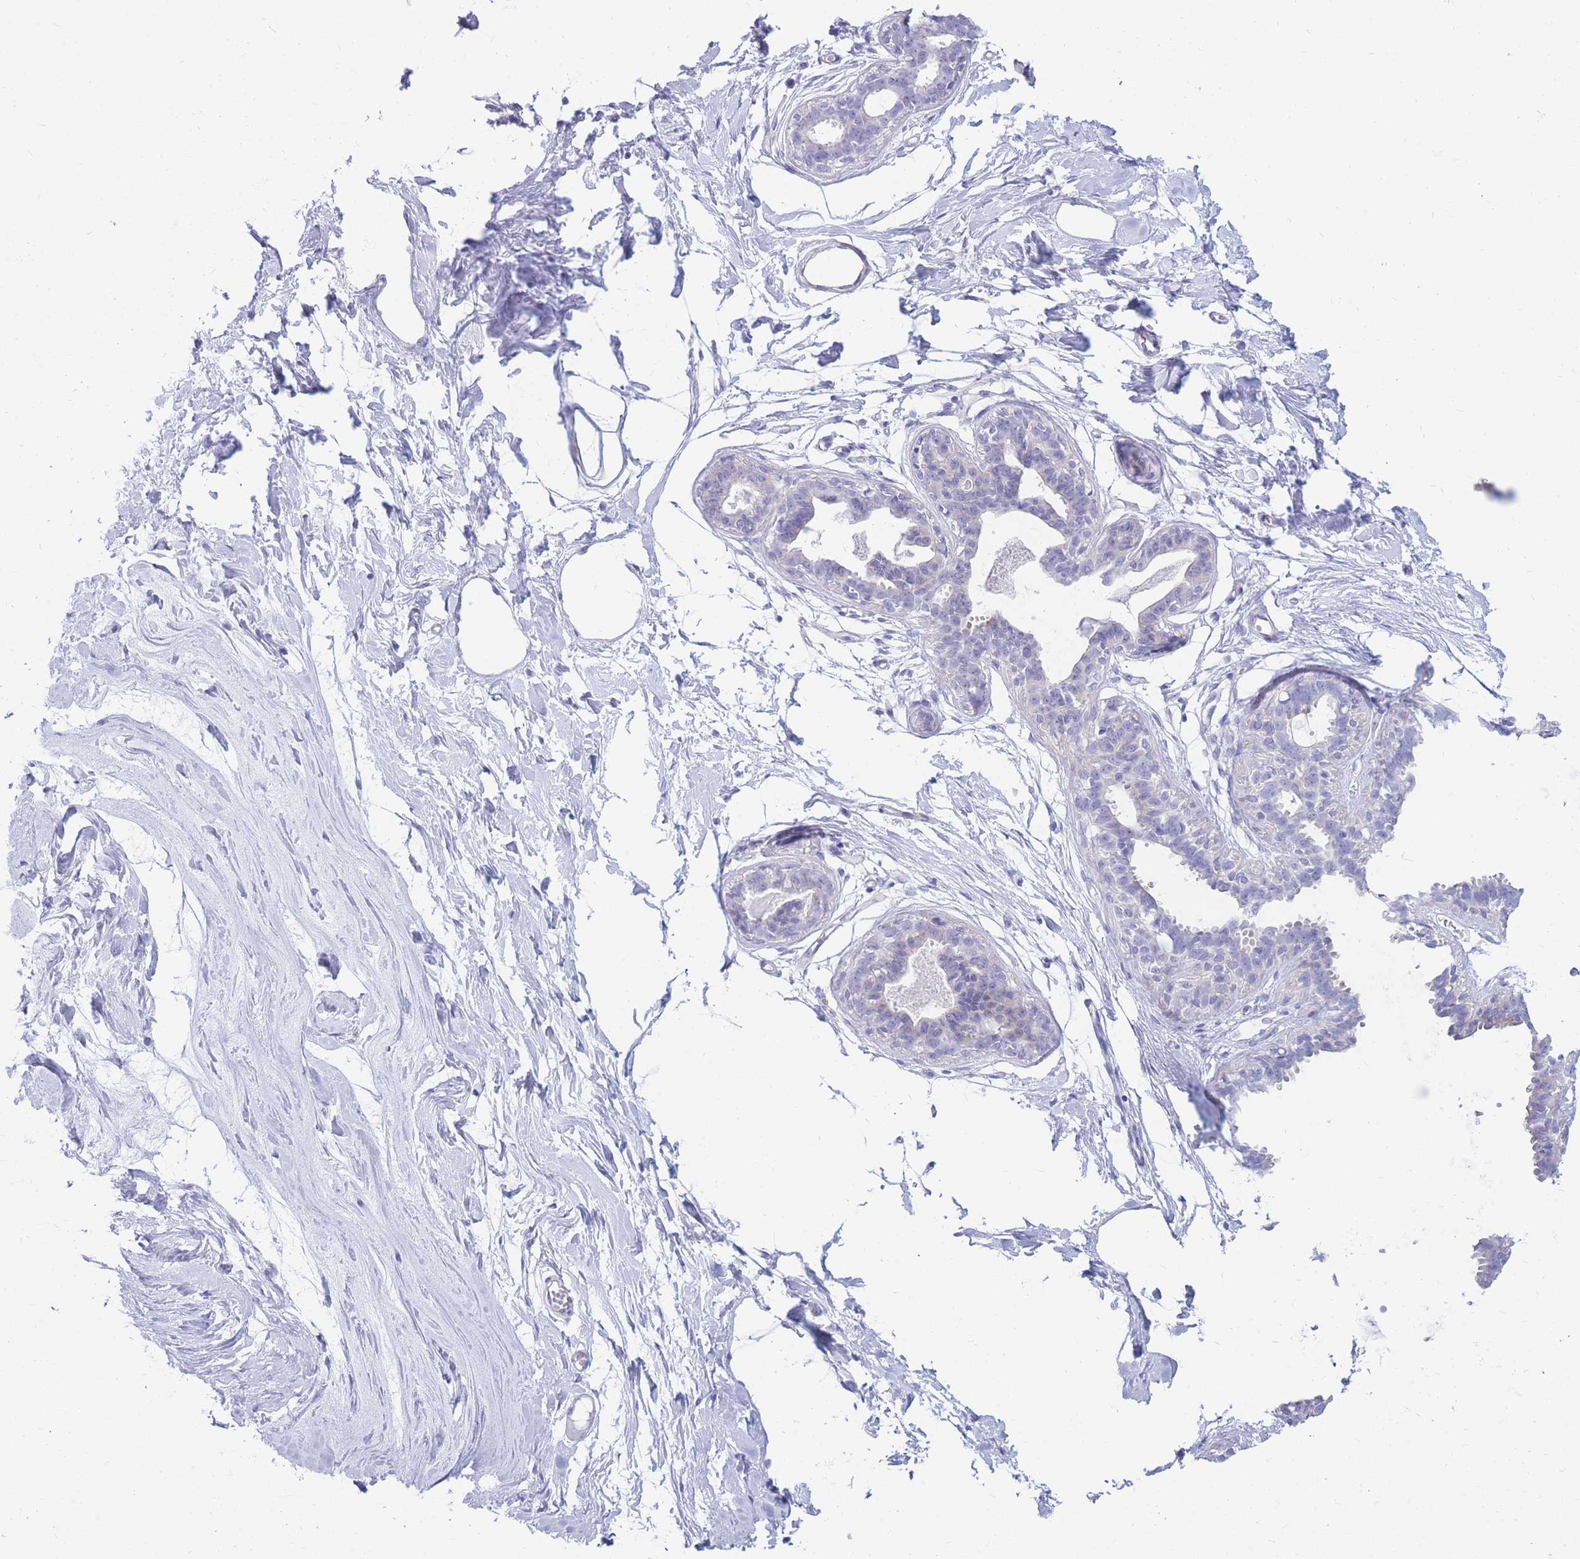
{"staining": {"intensity": "negative", "quantity": "none", "location": "none"}, "tissue": "breast", "cell_type": "Adipocytes", "image_type": "normal", "snomed": [{"axis": "morphology", "description": "Normal tissue, NOS"}, {"axis": "topography", "description": "Breast"}], "caption": "Adipocytes show no significant expression in normal breast. (DAB (3,3'-diaminobenzidine) IHC visualized using brightfield microscopy, high magnification).", "gene": "MTSS2", "patient": {"sex": "female", "age": 45}}